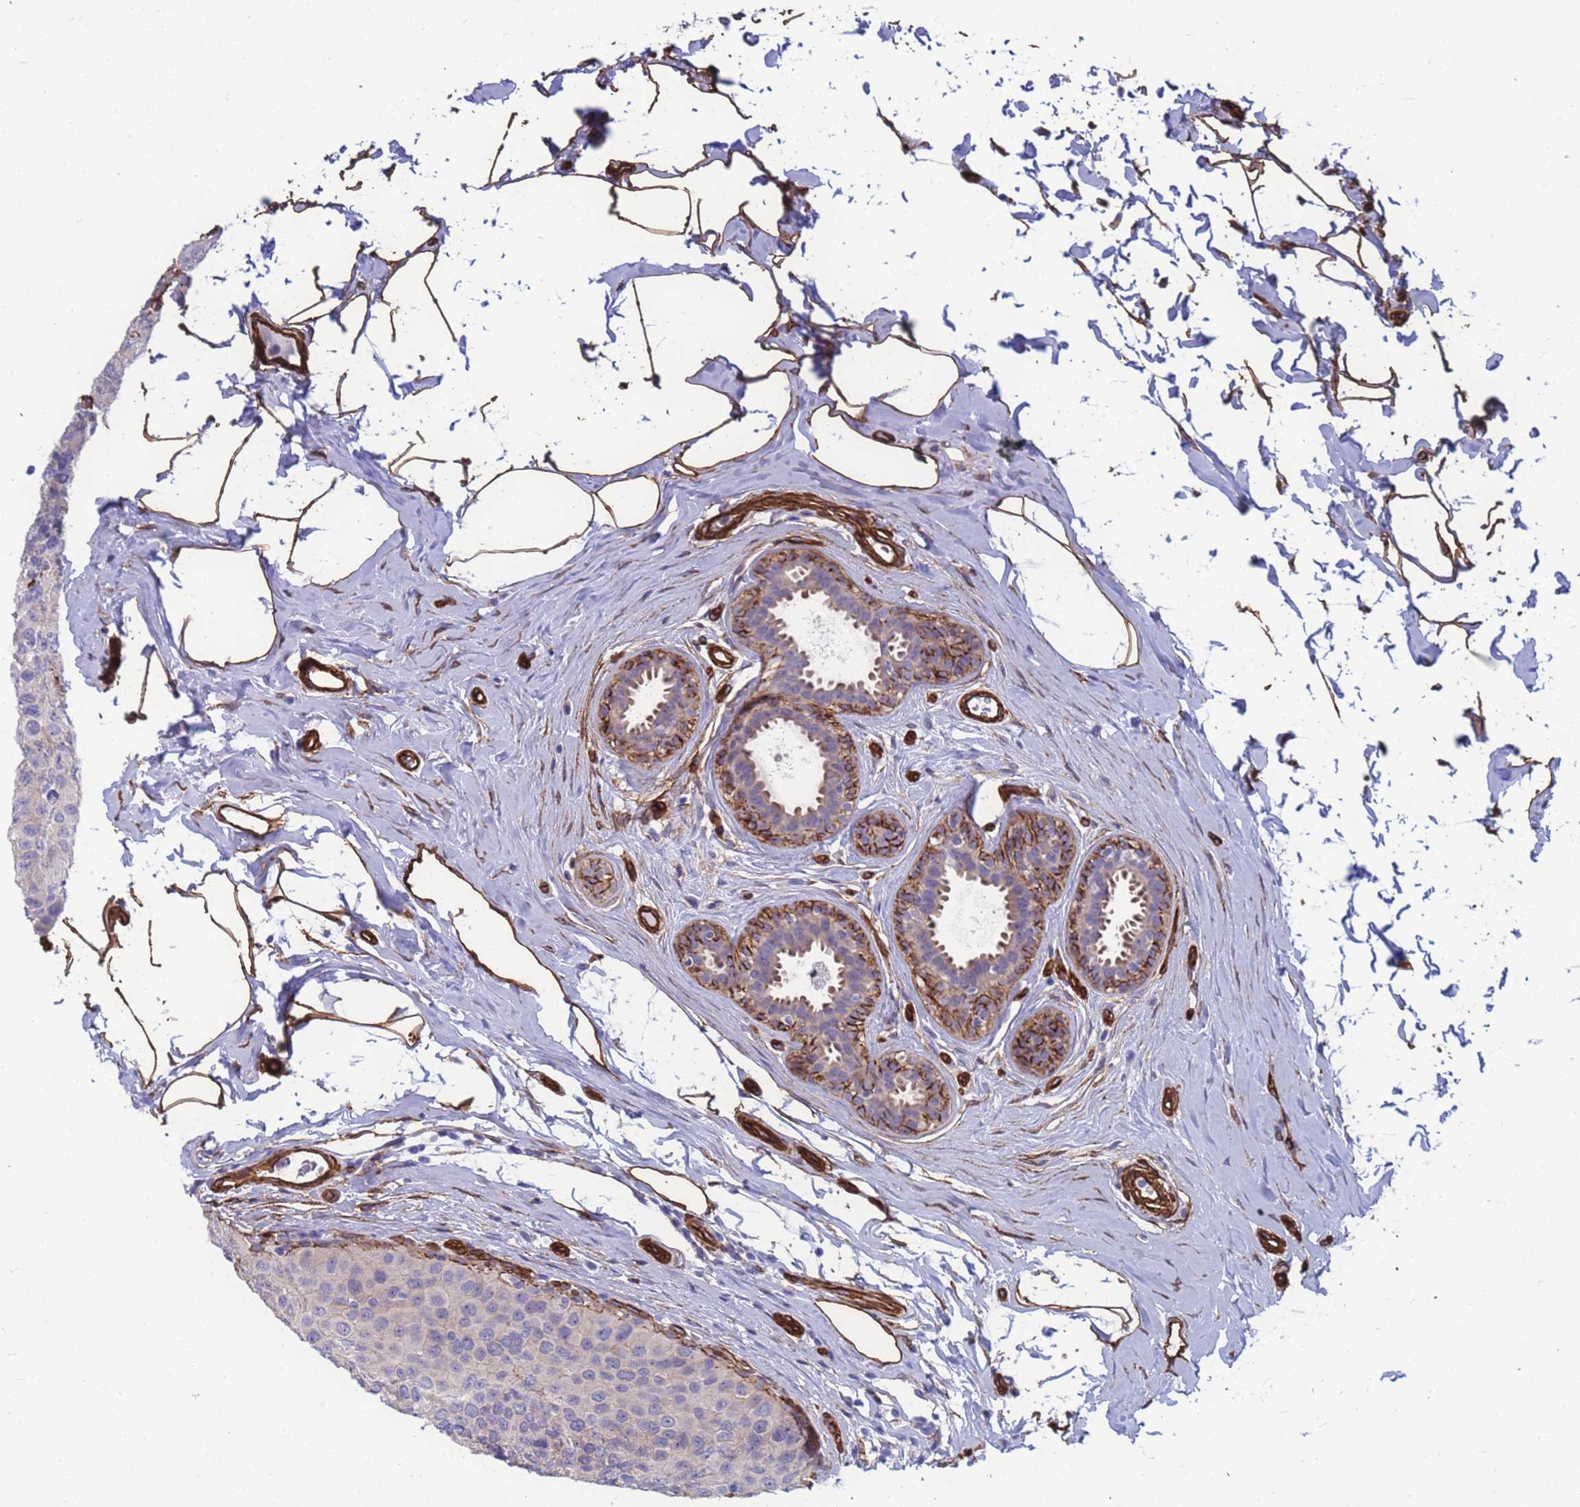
{"staining": {"intensity": "negative", "quantity": "none", "location": "none"}, "tissue": "breast cancer", "cell_type": "Tumor cells", "image_type": "cancer", "snomed": [{"axis": "morphology", "description": "Duct carcinoma"}, {"axis": "topography", "description": "Breast"}], "caption": "Immunohistochemistry photomicrograph of human breast cancer (invasive ductal carcinoma) stained for a protein (brown), which exhibits no expression in tumor cells. (Immunohistochemistry (ihc), brightfield microscopy, high magnification).", "gene": "EHD2", "patient": {"sex": "female", "age": 55}}